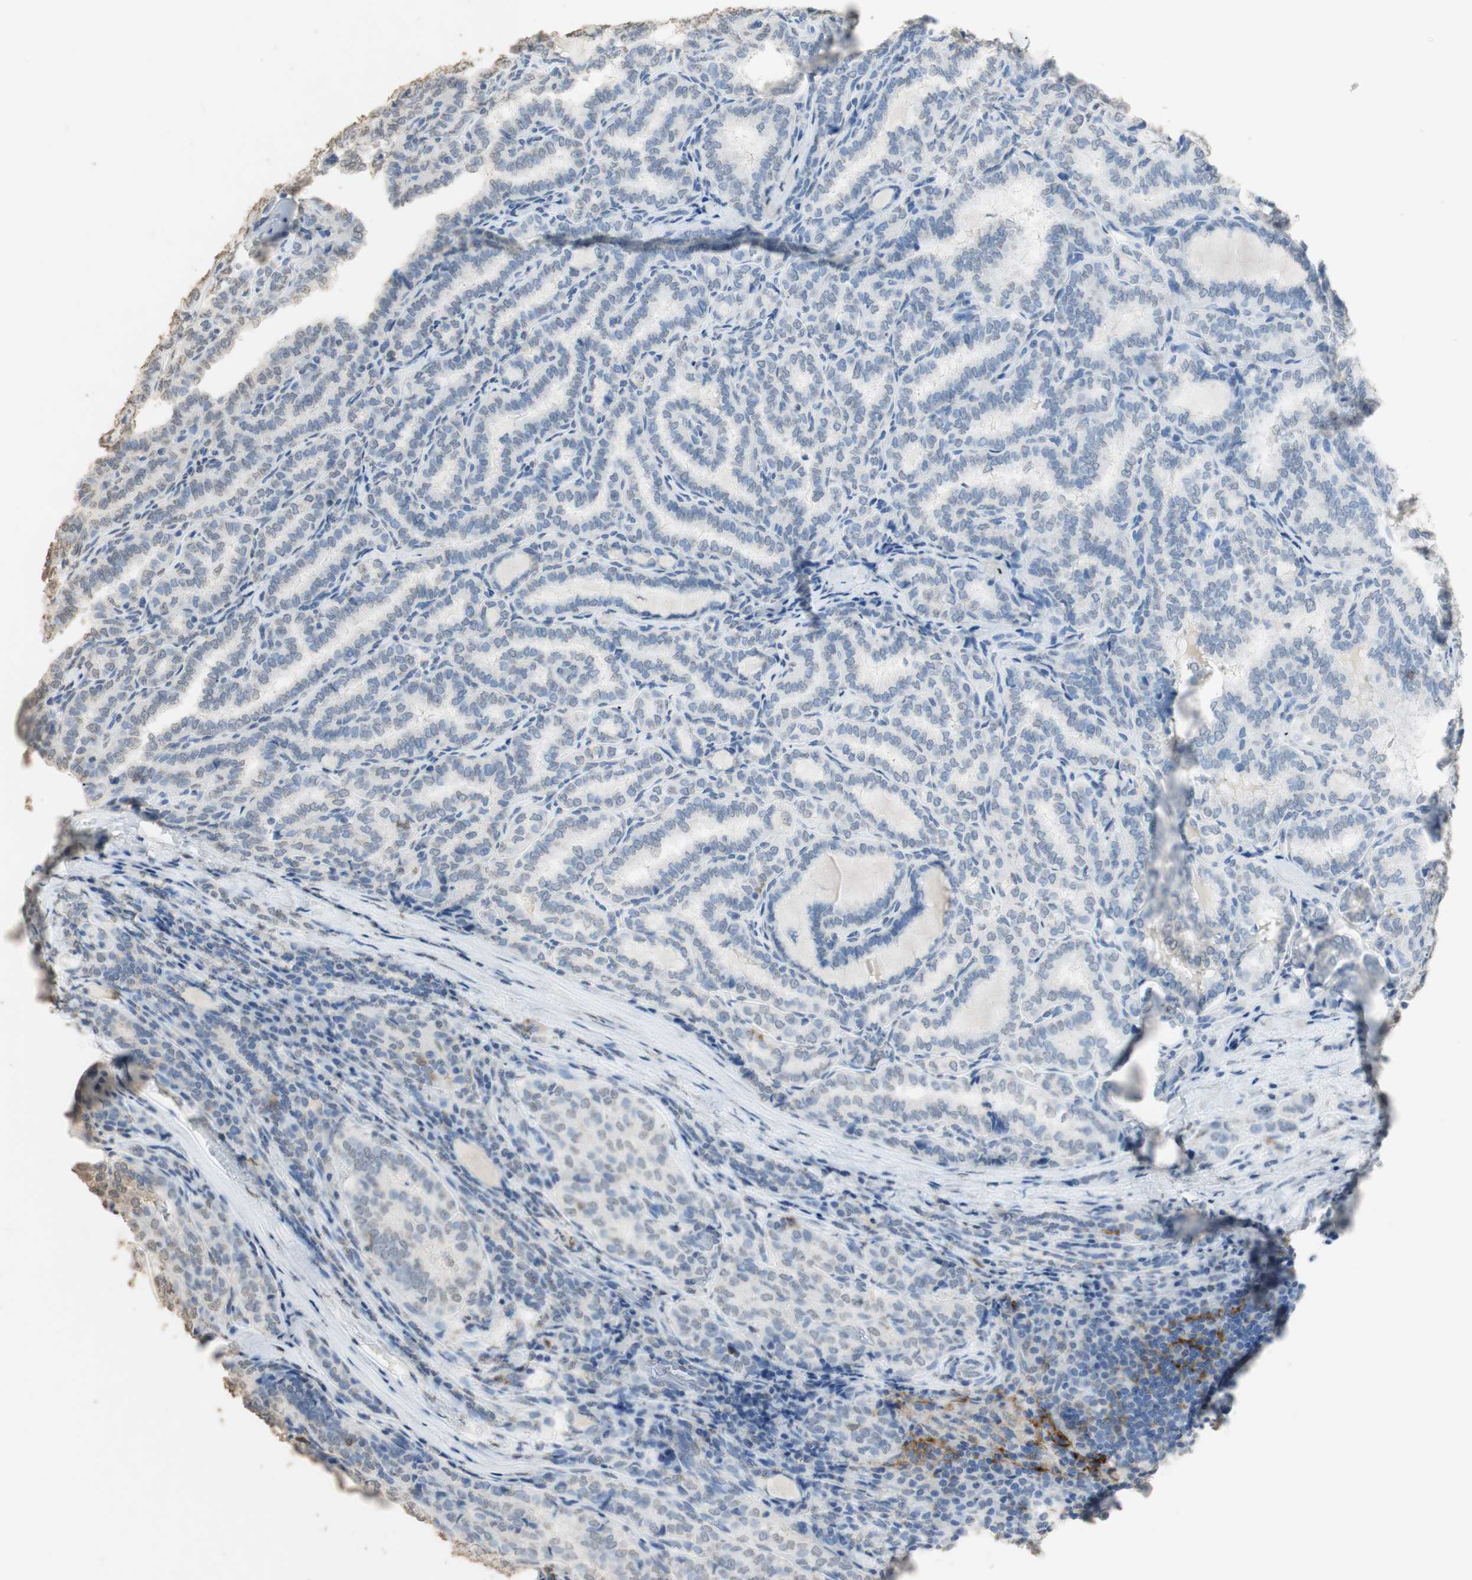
{"staining": {"intensity": "weak", "quantity": "<25%", "location": "cytoplasmic/membranous,nuclear"}, "tissue": "thyroid cancer", "cell_type": "Tumor cells", "image_type": "cancer", "snomed": [{"axis": "morphology", "description": "Normal tissue, NOS"}, {"axis": "morphology", "description": "Papillary adenocarcinoma, NOS"}, {"axis": "topography", "description": "Thyroid gland"}], "caption": "An image of thyroid cancer (papillary adenocarcinoma) stained for a protein reveals no brown staining in tumor cells.", "gene": "L1CAM", "patient": {"sex": "female", "age": 30}}